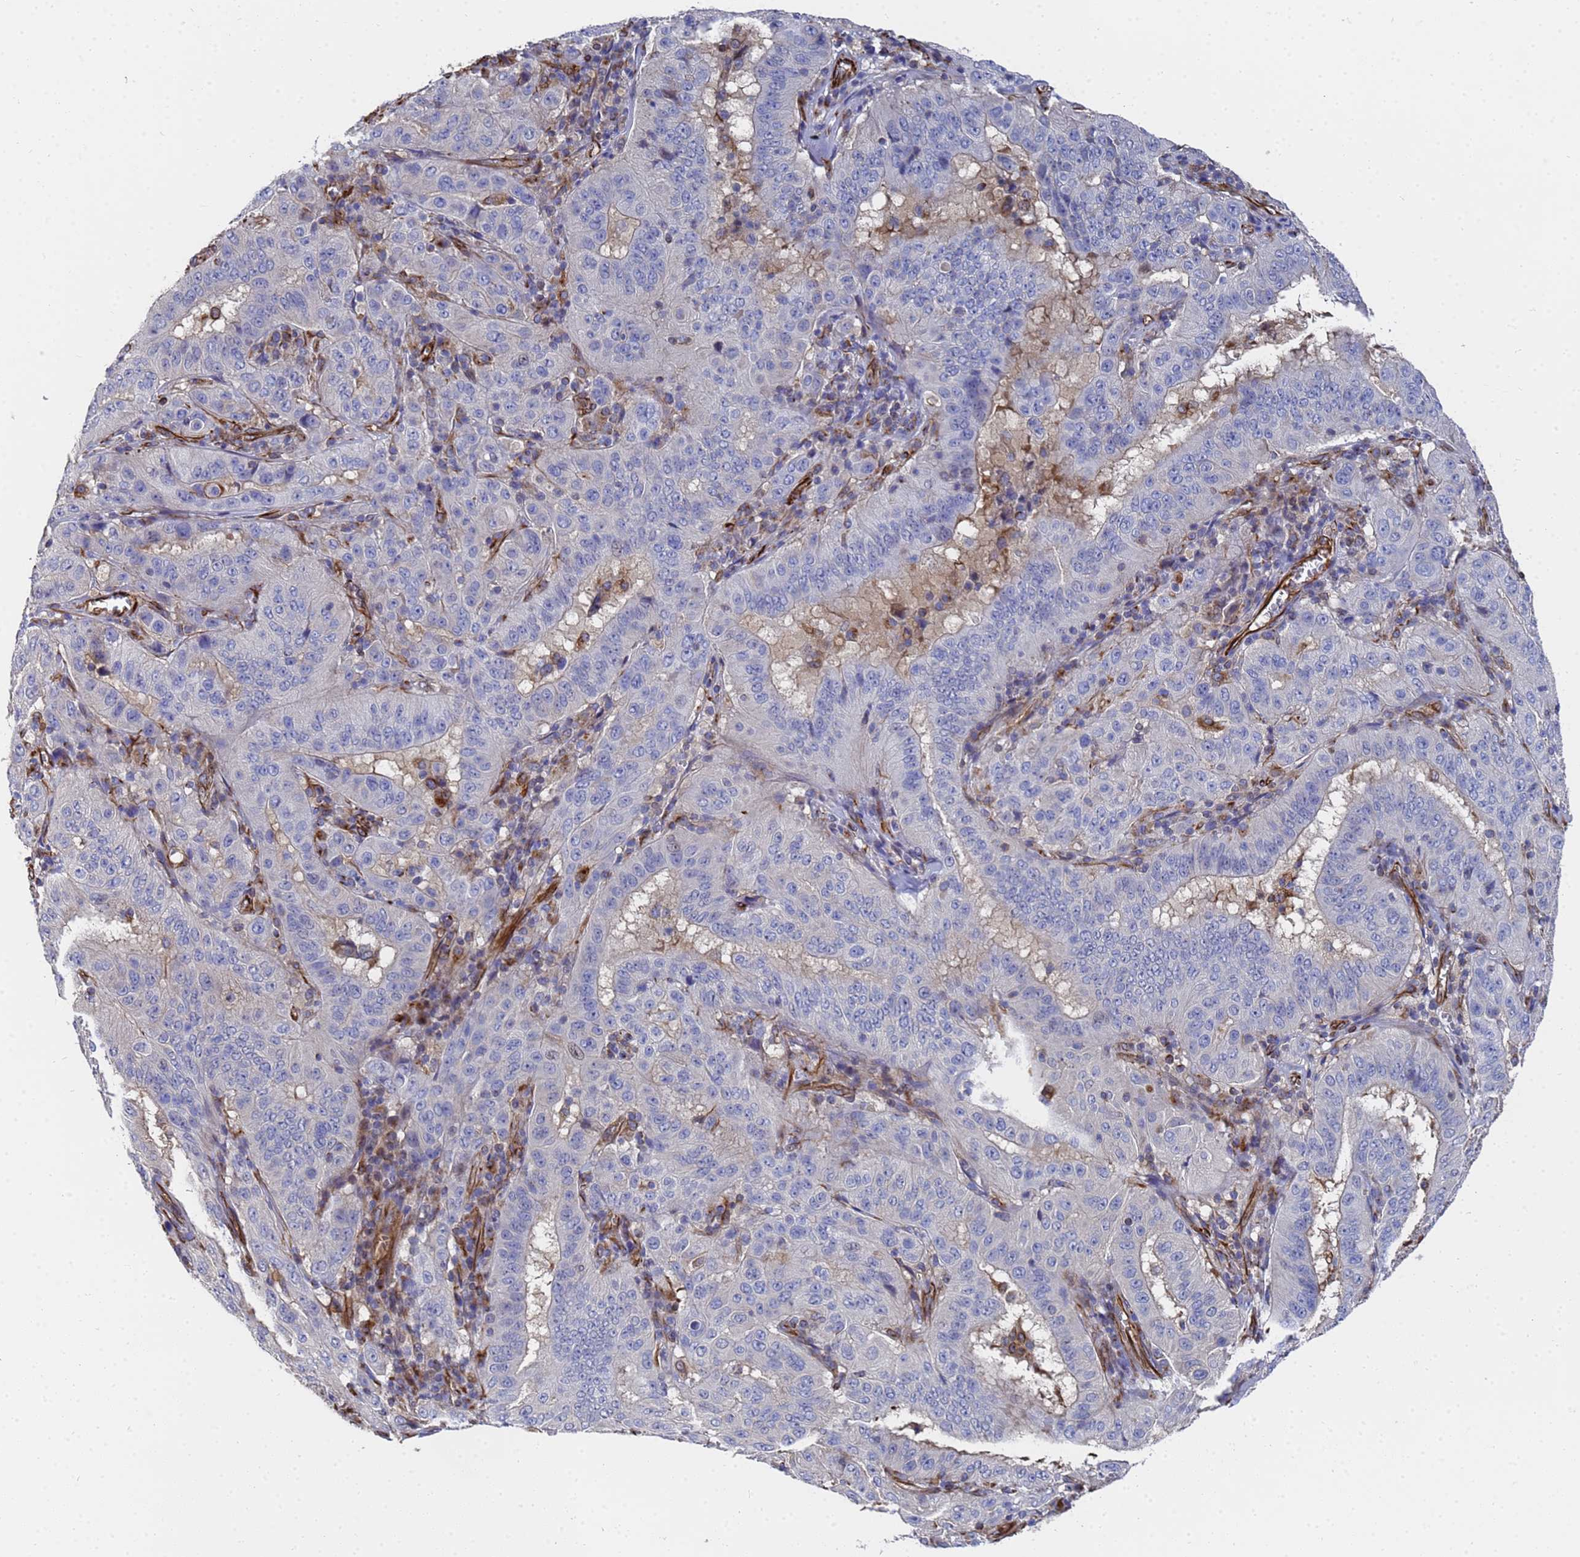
{"staining": {"intensity": "negative", "quantity": "none", "location": "none"}, "tissue": "pancreatic cancer", "cell_type": "Tumor cells", "image_type": "cancer", "snomed": [{"axis": "morphology", "description": "Adenocarcinoma, NOS"}, {"axis": "topography", "description": "Pancreas"}], "caption": "A high-resolution photomicrograph shows IHC staining of pancreatic adenocarcinoma, which demonstrates no significant staining in tumor cells.", "gene": "SYT13", "patient": {"sex": "male", "age": 63}}